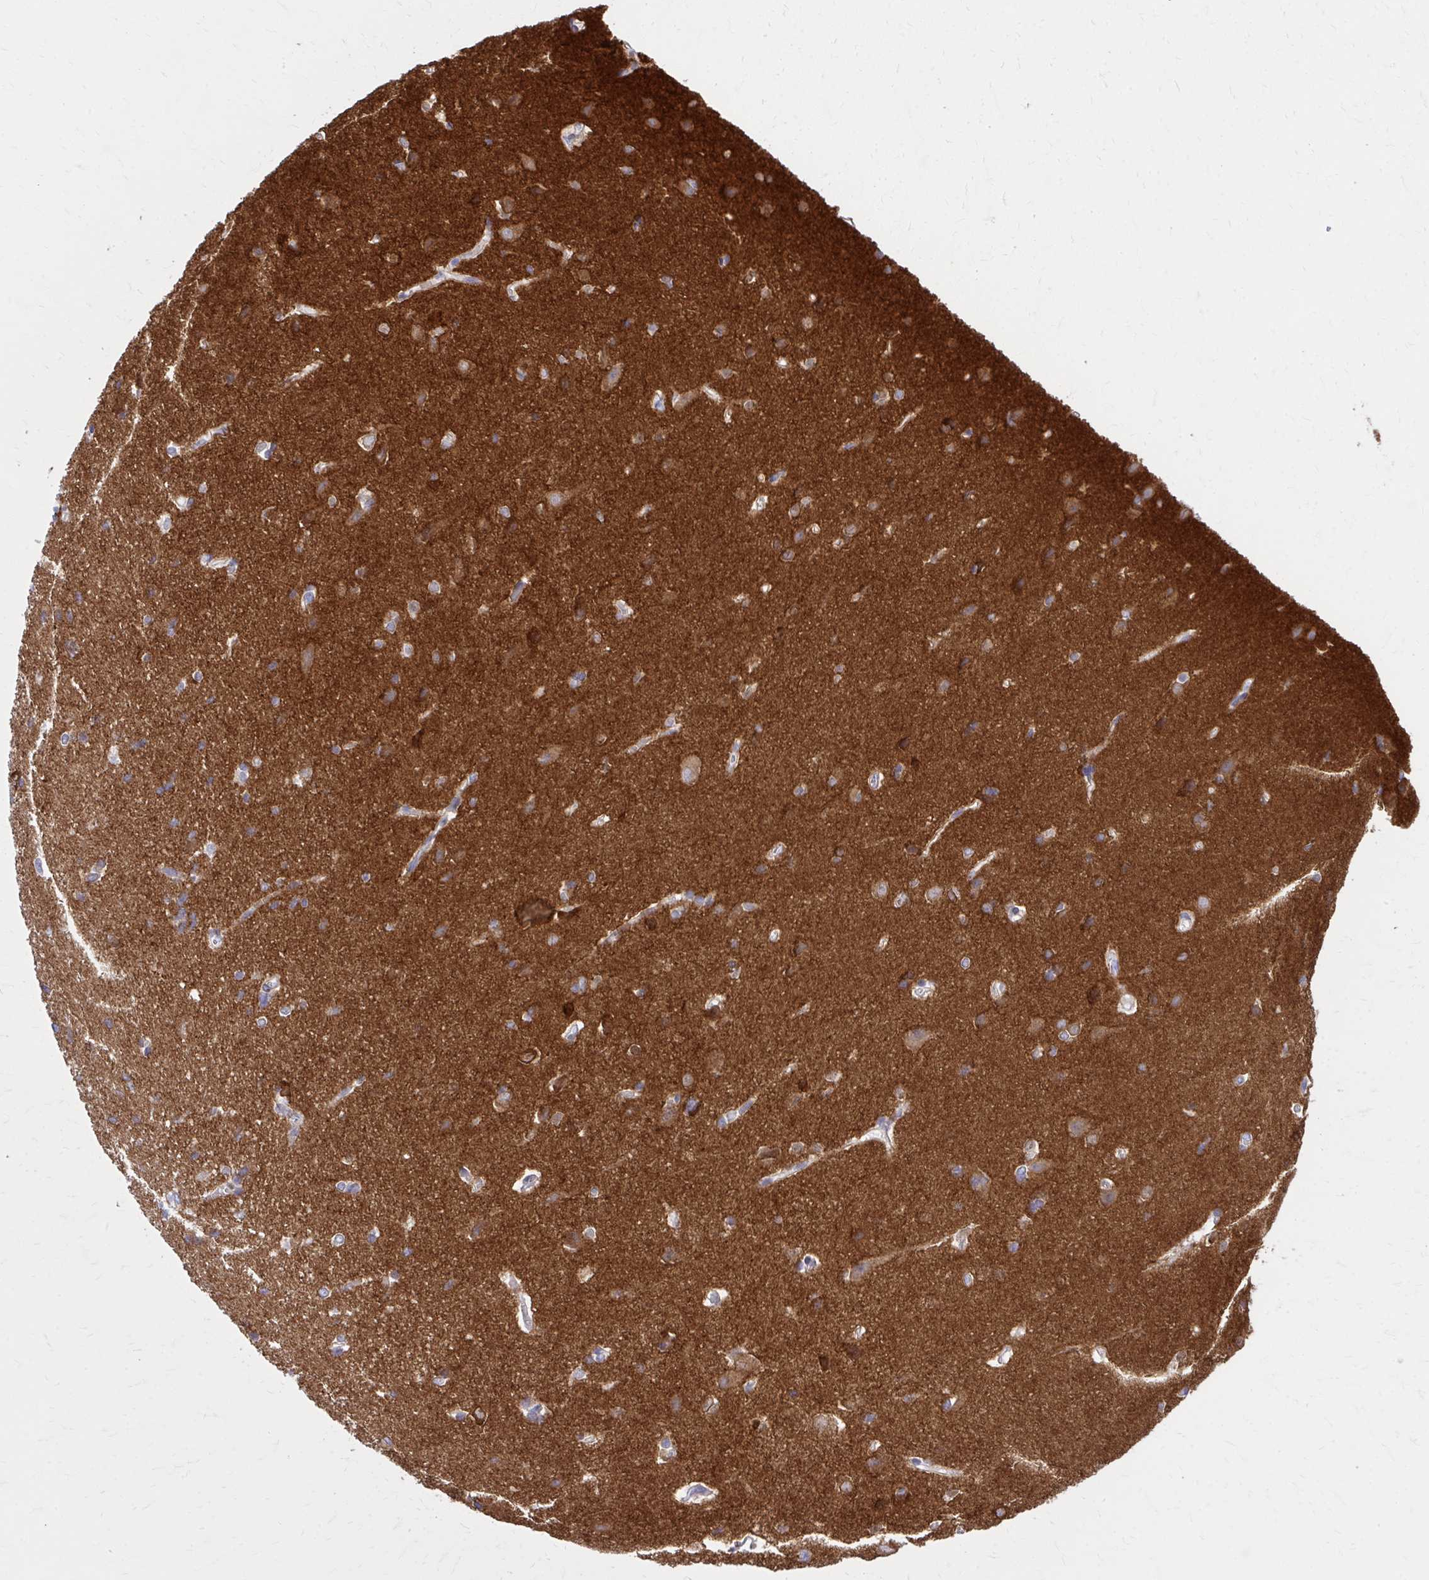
{"staining": {"intensity": "negative", "quantity": "none", "location": "none"}, "tissue": "cerebral cortex", "cell_type": "Endothelial cells", "image_type": "normal", "snomed": [{"axis": "morphology", "description": "Normal tissue, NOS"}, {"axis": "topography", "description": "Cerebral cortex"}], "caption": "Image shows no protein positivity in endothelial cells of benign cerebral cortex.", "gene": "EPB41L1", "patient": {"sex": "male", "age": 37}}